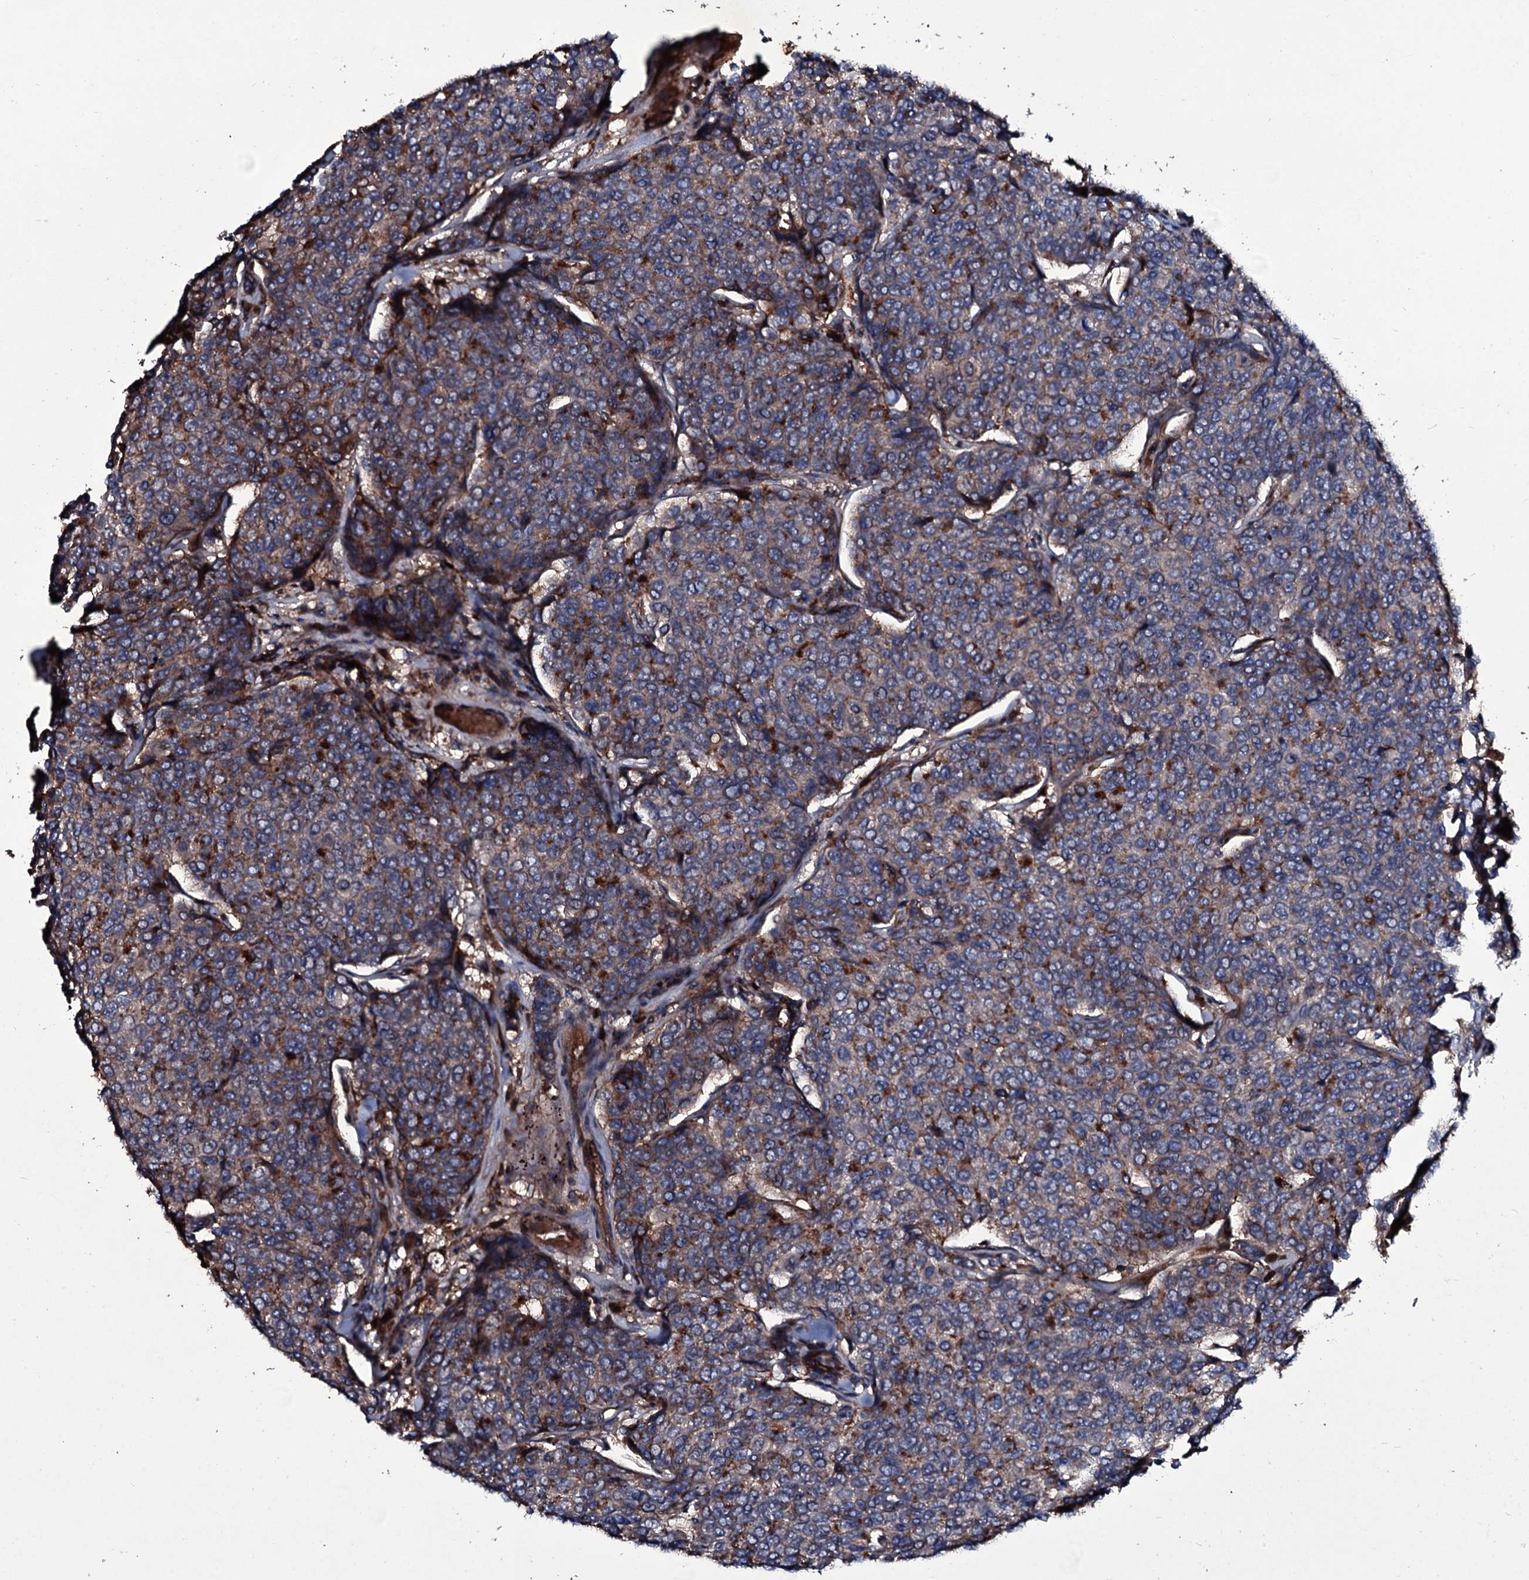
{"staining": {"intensity": "moderate", "quantity": "25%-75%", "location": "cytoplasmic/membranous"}, "tissue": "breast cancer", "cell_type": "Tumor cells", "image_type": "cancer", "snomed": [{"axis": "morphology", "description": "Duct carcinoma"}, {"axis": "topography", "description": "Breast"}], "caption": "Brown immunohistochemical staining in human infiltrating ductal carcinoma (breast) reveals moderate cytoplasmic/membranous positivity in approximately 25%-75% of tumor cells. The staining was performed using DAB, with brown indicating positive protein expression. Nuclei are stained blue with hematoxylin.", "gene": "ZSWIM8", "patient": {"sex": "female", "age": 55}}